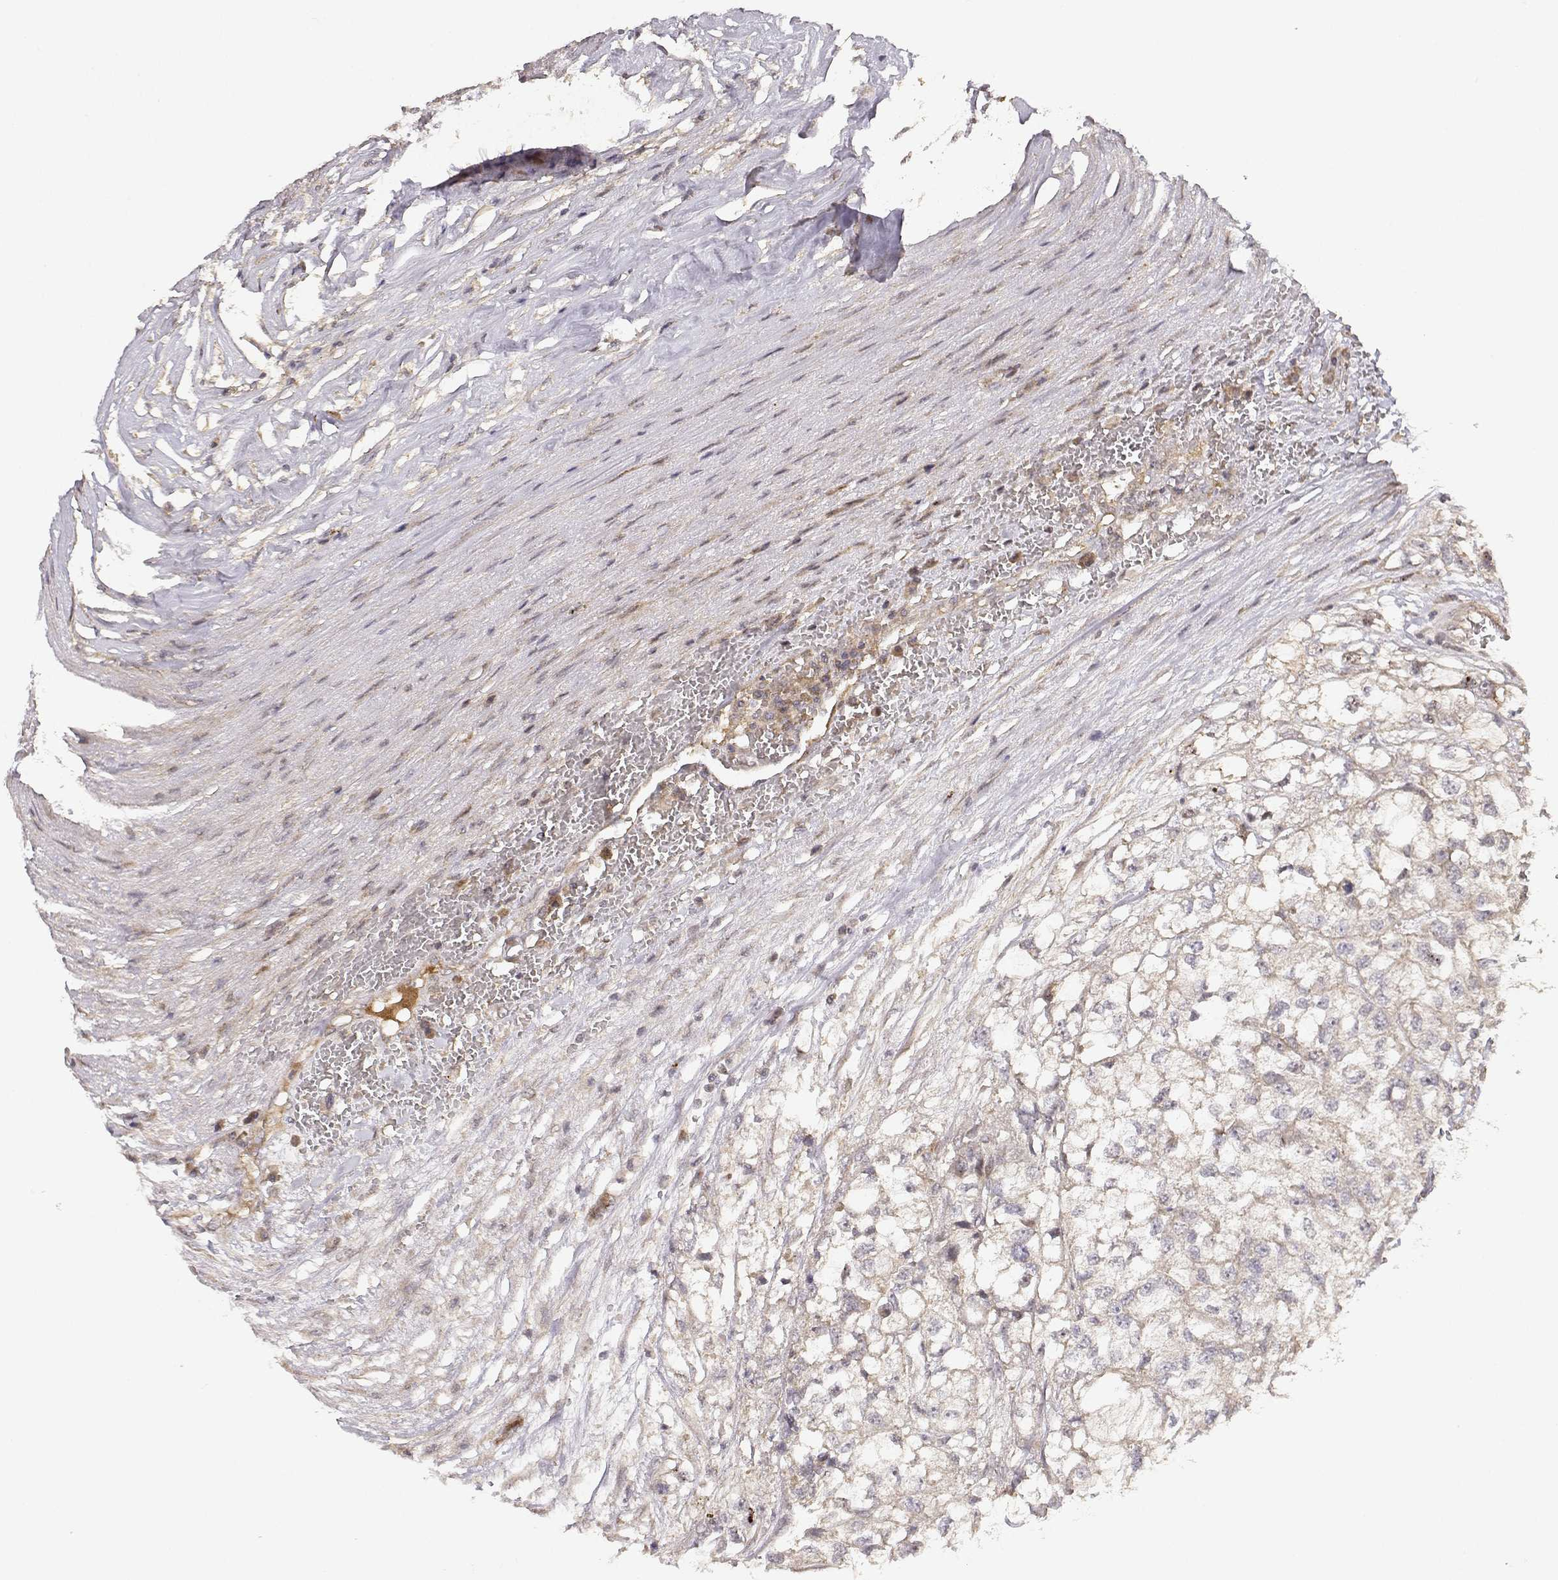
{"staining": {"intensity": "weak", "quantity": ">75%", "location": "cytoplasmic/membranous"}, "tissue": "renal cancer", "cell_type": "Tumor cells", "image_type": "cancer", "snomed": [{"axis": "morphology", "description": "Adenocarcinoma, NOS"}, {"axis": "topography", "description": "Kidney"}], "caption": "Adenocarcinoma (renal) stained with a brown dye displays weak cytoplasmic/membranous positive staining in about >75% of tumor cells.", "gene": "PICK1", "patient": {"sex": "male", "age": 56}}